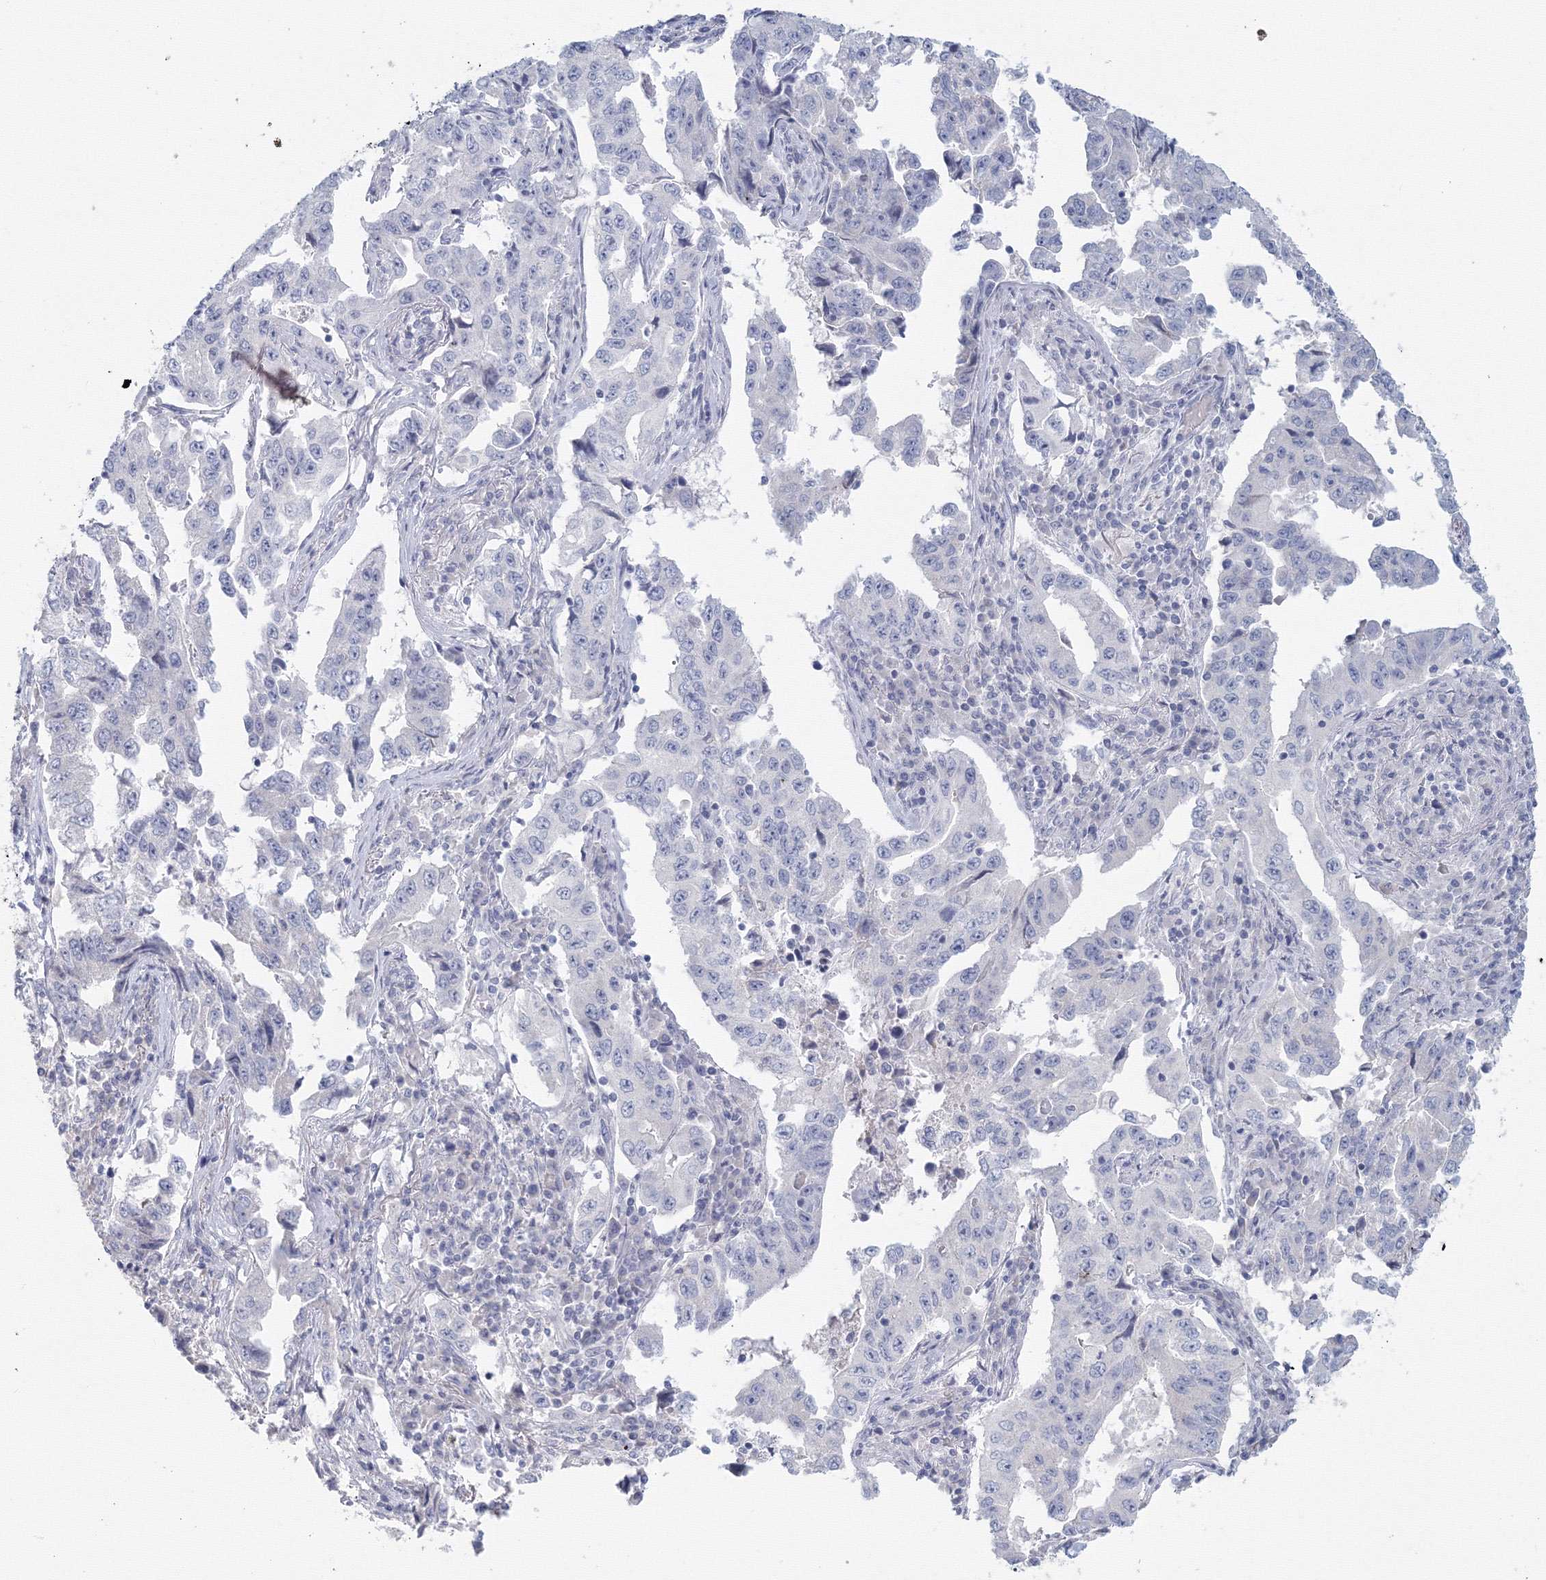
{"staining": {"intensity": "negative", "quantity": "none", "location": "none"}, "tissue": "lung cancer", "cell_type": "Tumor cells", "image_type": "cancer", "snomed": [{"axis": "morphology", "description": "Adenocarcinoma, NOS"}, {"axis": "topography", "description": "Lung"}], "caption": "There is no significant expression in tumor cells of lung adenocarcinoma.", "gene": "TACC2", "patient": {"sex": "female", "age": 51}}